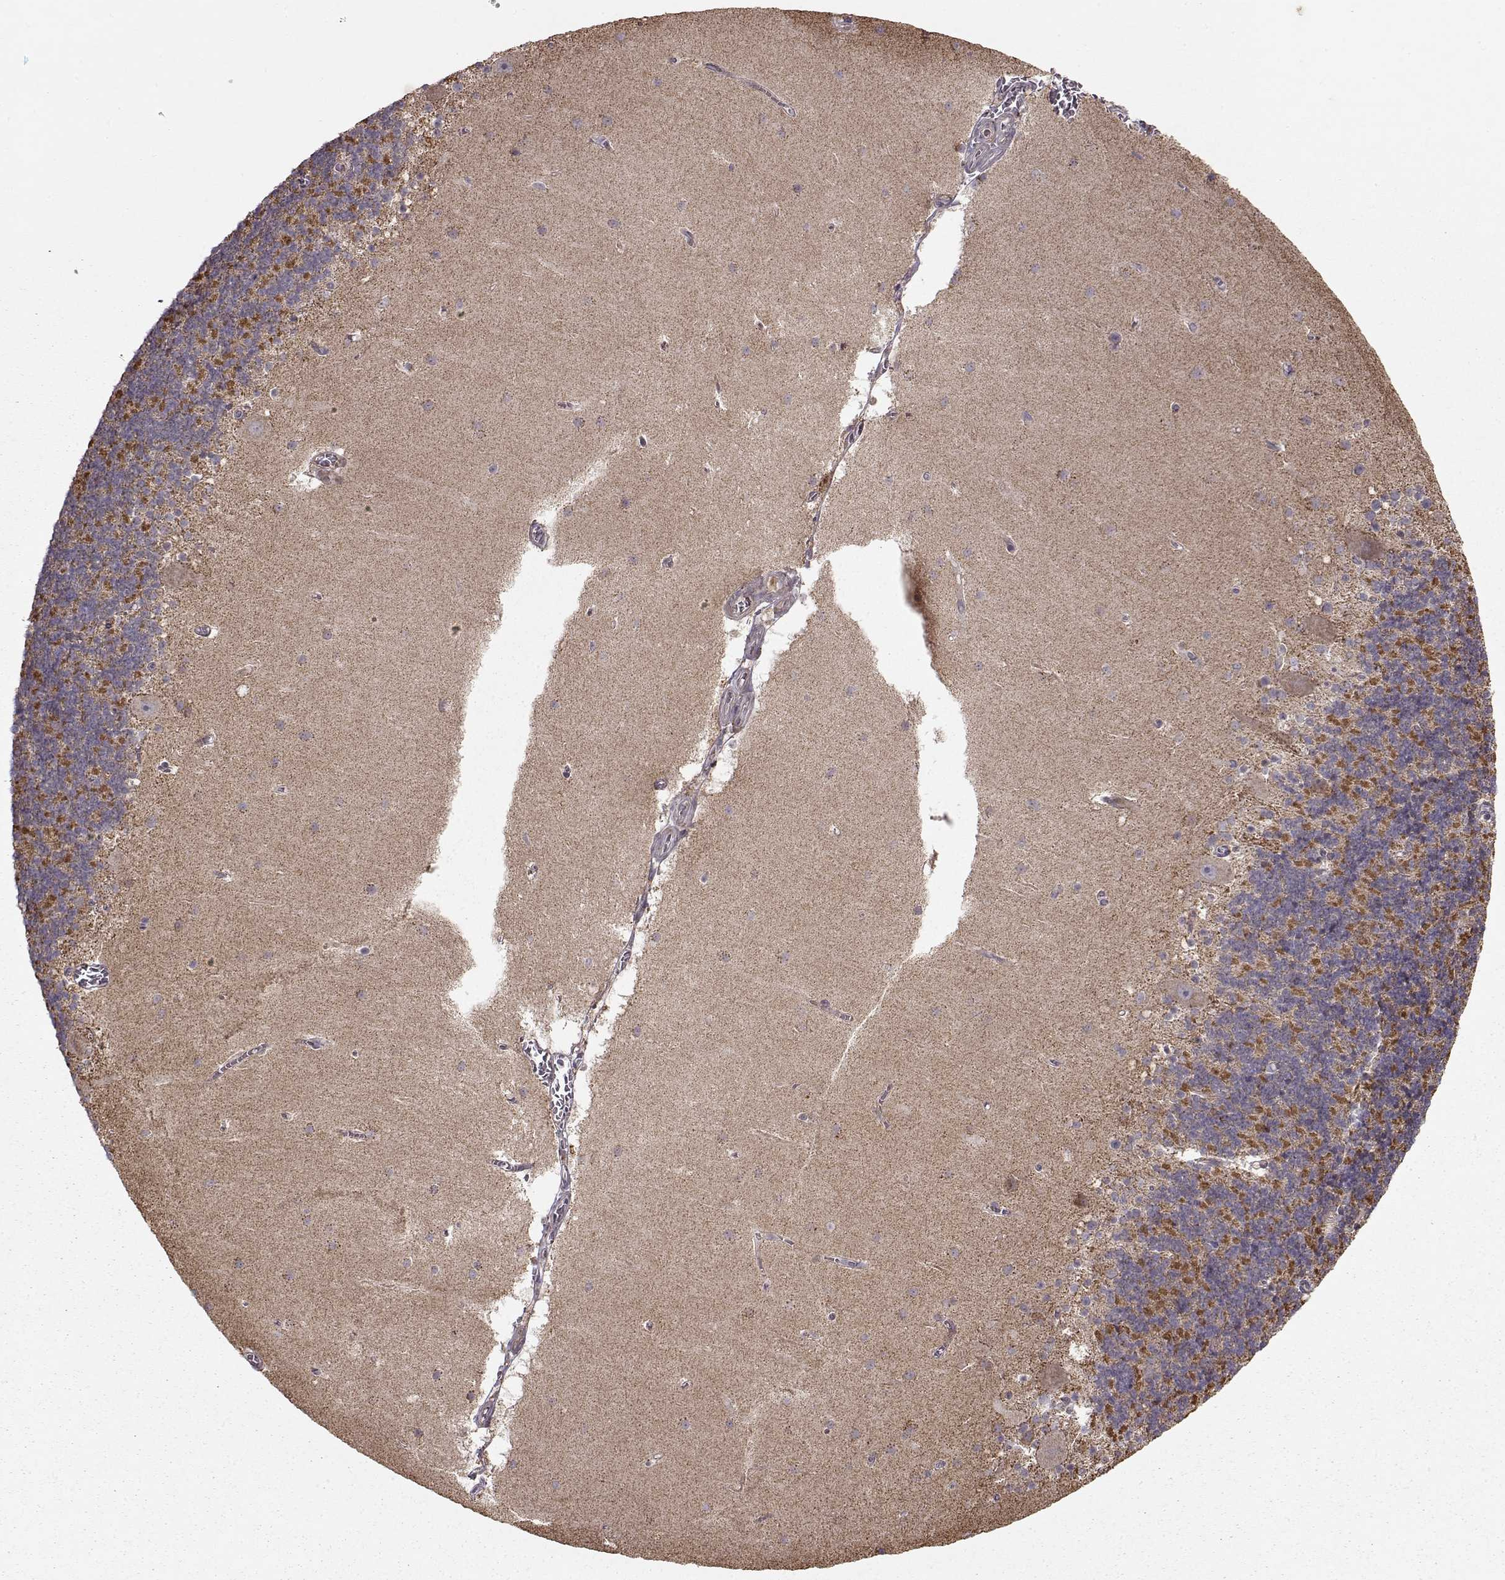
{"staining": {"intensity": "moderate", "quantity": "<25%", "location": "cytoplasmic/membranous"}, "tissue": "cerebellum", "cell_type": "Cells in granular layer", "image_type": "normal", "snomed": [{"axis": "morphology", "description": "Normal tissue, NOS"}, {"axis": "topography", "description": "Cerebellum"}], "caption": "Cerebellum was stained to show a protein in brown. There is low levels of moderate cytoplasmic/membranous staining in approximately <25% of cells in granular layer. The protein of interest is shown in brown color, while the nuclei are stained blue.", "gene": "CMTM3", "patient": {"sex": "male", "age": 70}}